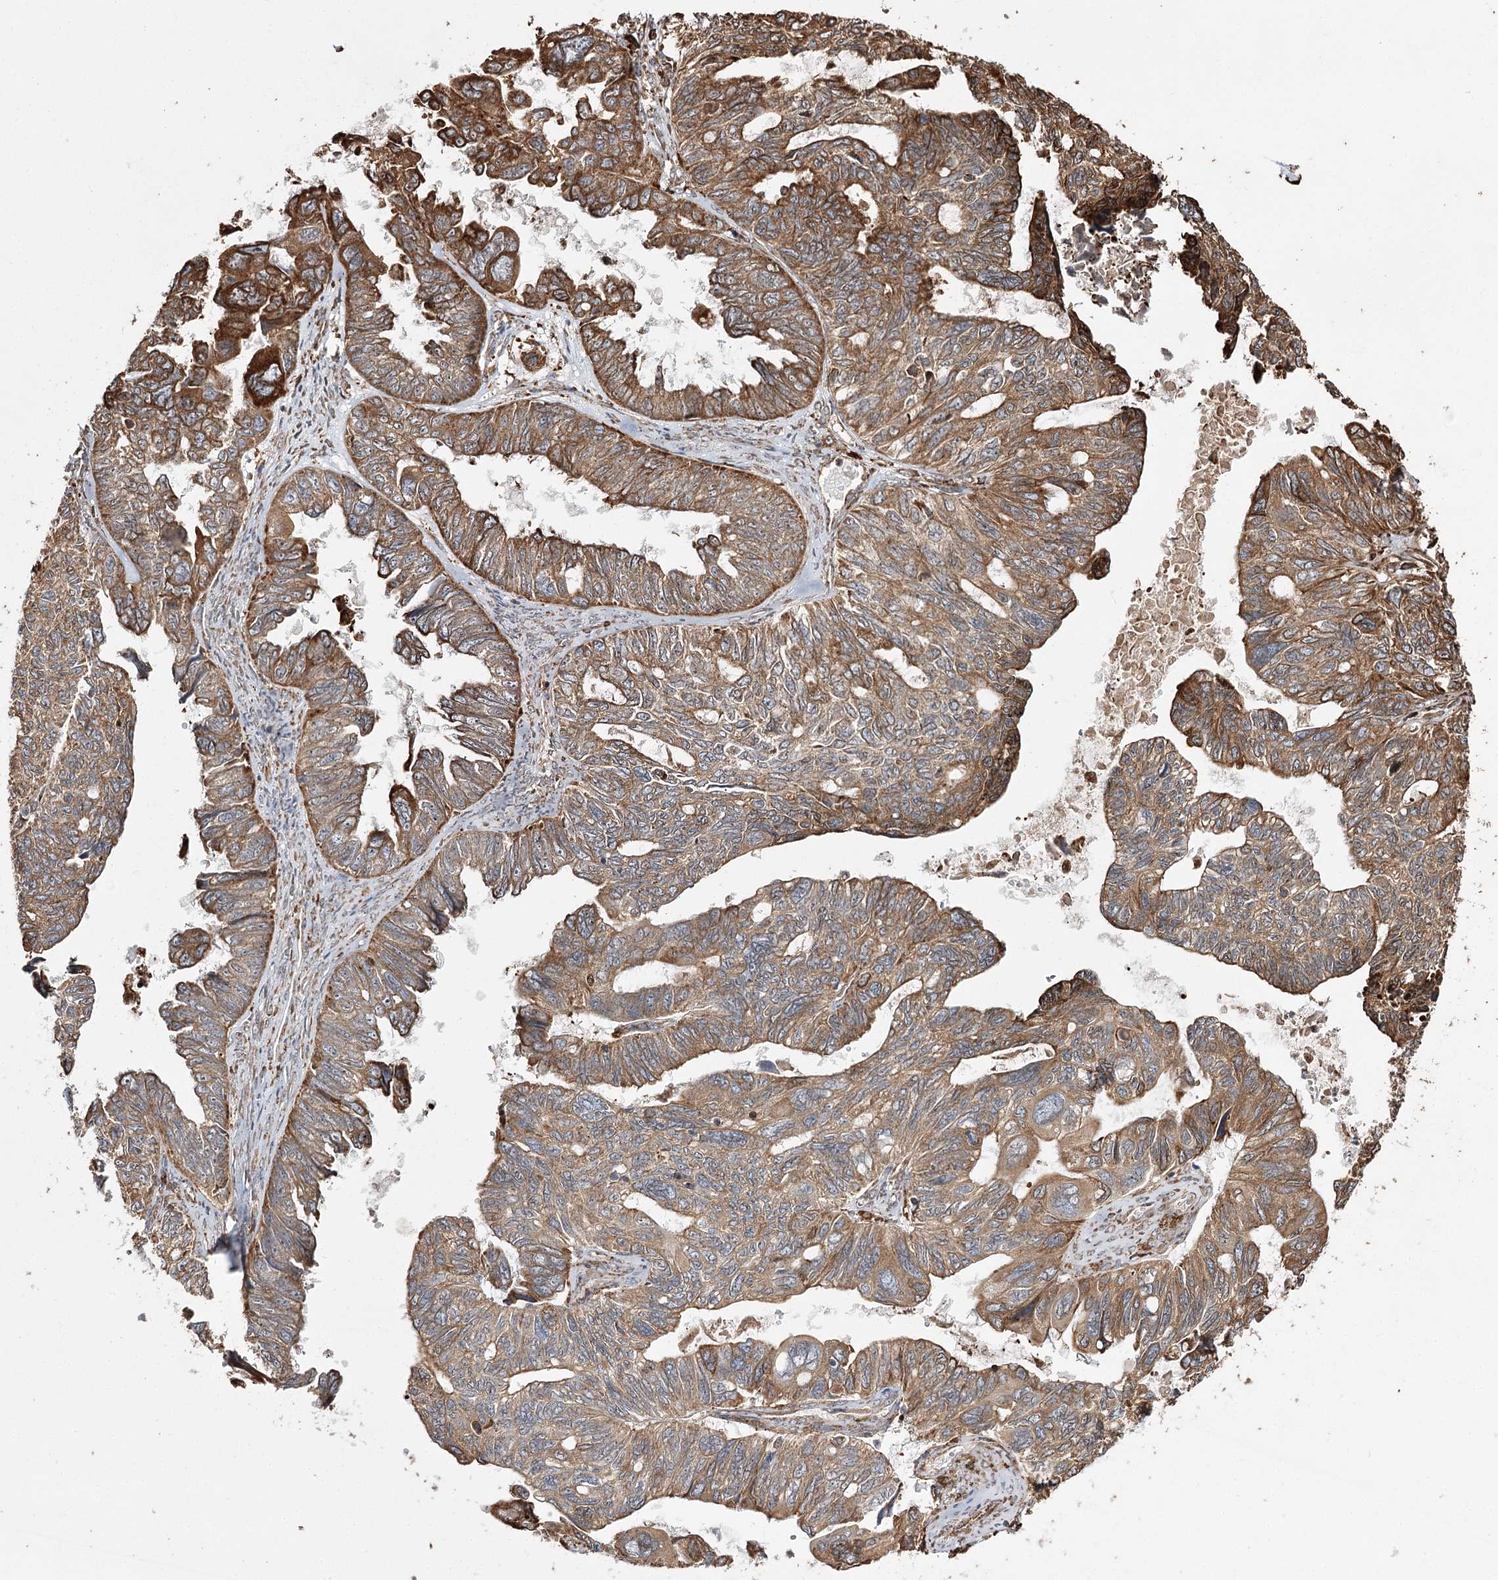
{"staining": {"intensity": "moderate", "quantity": ">75%", "location": "cytoplasmic/membranous"}, "tissue": "ovarian cancer", "cell_type": "Tumor cells", "image_type": "cancer", "snomed": [{"axis": "morphology", "description": "Cystadenocarcinoma, serous, NOS"}, {"axis": "topography", "description": "Ovary"}], "caption": "This micrograph exhibits ovarian serous cystadenocarcinoma stained with immunohistochemistry (IHC) to label a protein in brown. The cytoplasmic/membranous of tumor cells show moderate positivity for the protein. Nuclei are counter-stained blue.", "gene": "FANCL", "patient": {"sex": "female", "age": 79}}